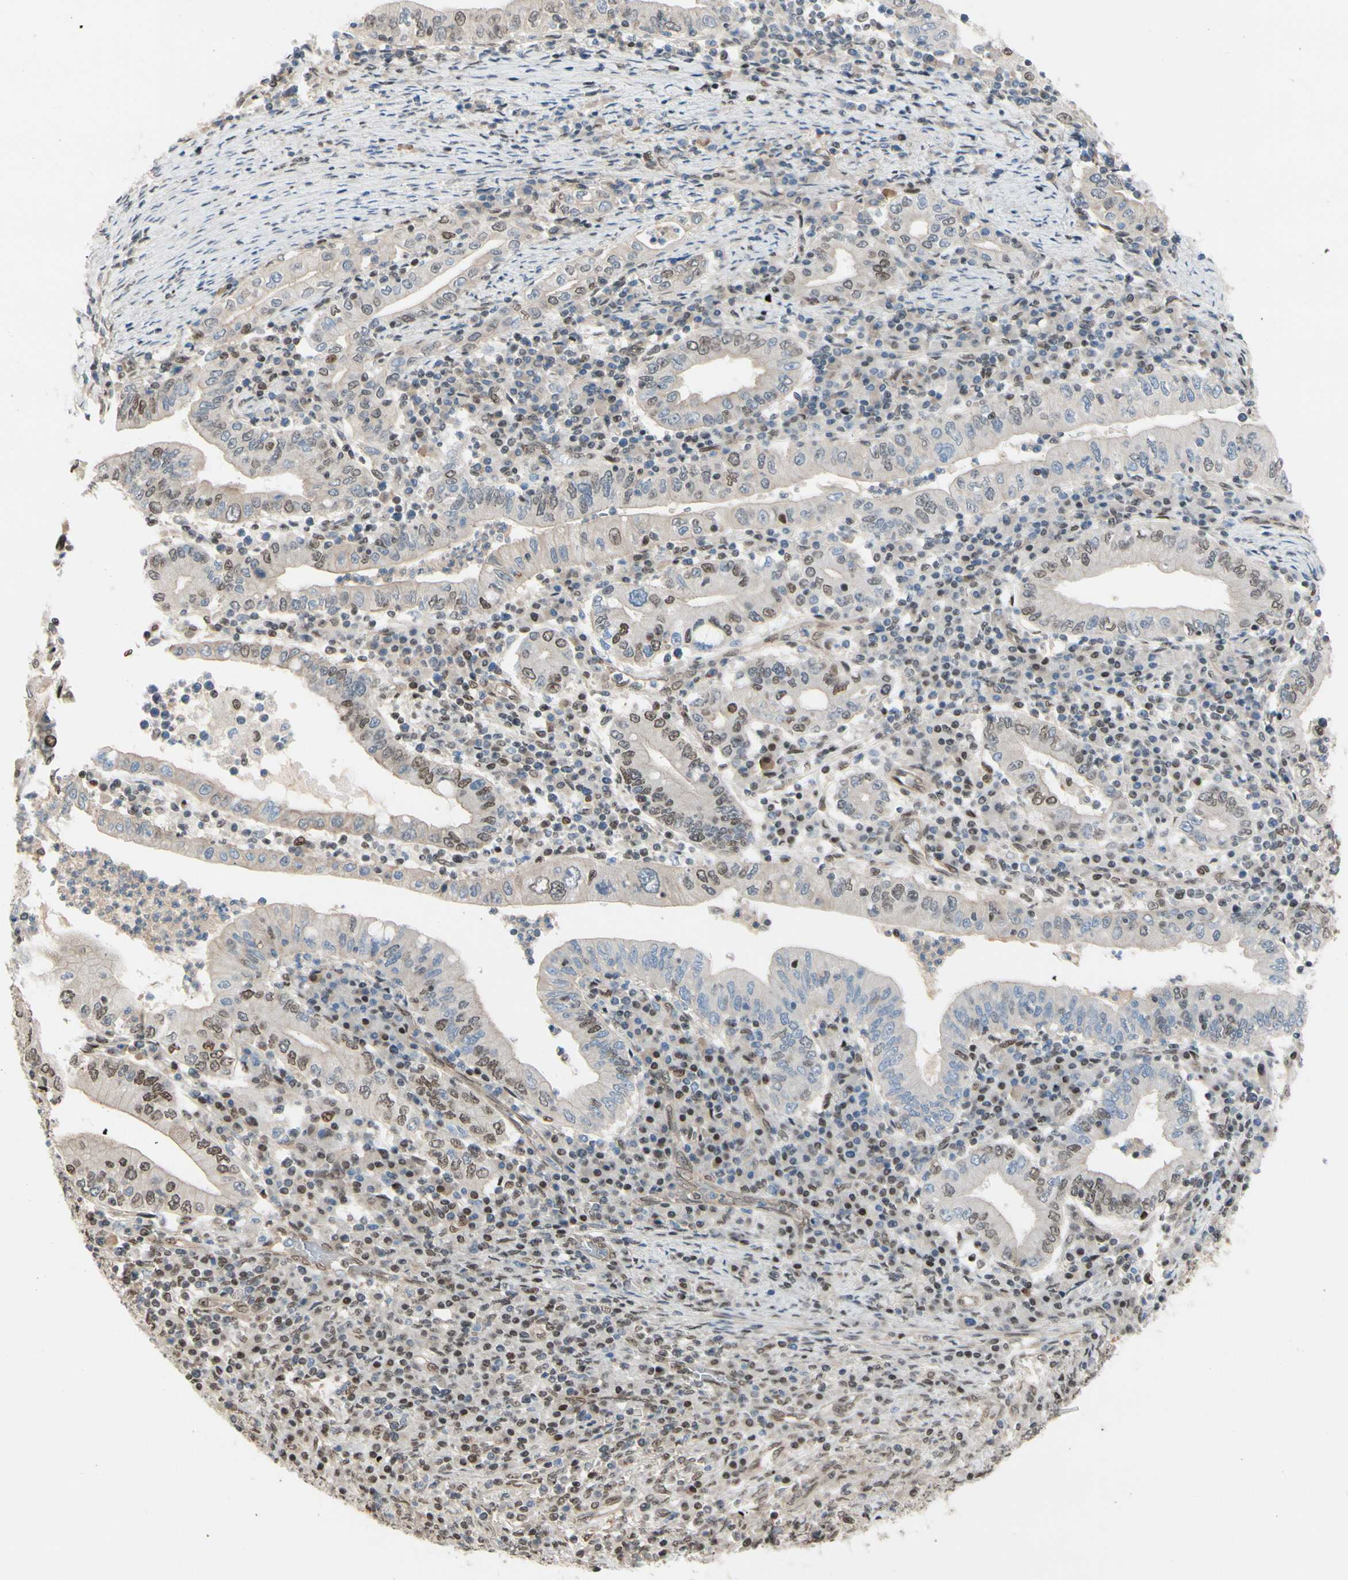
{"staining": {"intensity": "weak", "quantity": "<25%", "location": "nuclear"}, "tissue": "stomach cancer", "cell_type": "Tumor cells", "image_type": "cancer", "snomed": [{"axis": "morphology", "description": "Normal tissue, NOS"}, {"axis": "morphology", "description": "Adenocarcinoma, NOS"}, {"axis": "topography", "description": "Esophagus"}, {"axis": "topography", "description": "Stomach, upper"}, {"axis": "topography", "description": "Peripheral nerve tissue"}], "caption": "Tumor cells are negative for brown protein staining in stomach cancer. (Brightfield microscopy of DAB (3,3'-diaminobenzidine) IHC at high magnification).", "gene": "SUFU", "patient": {"sex": "male", "age": 62}}